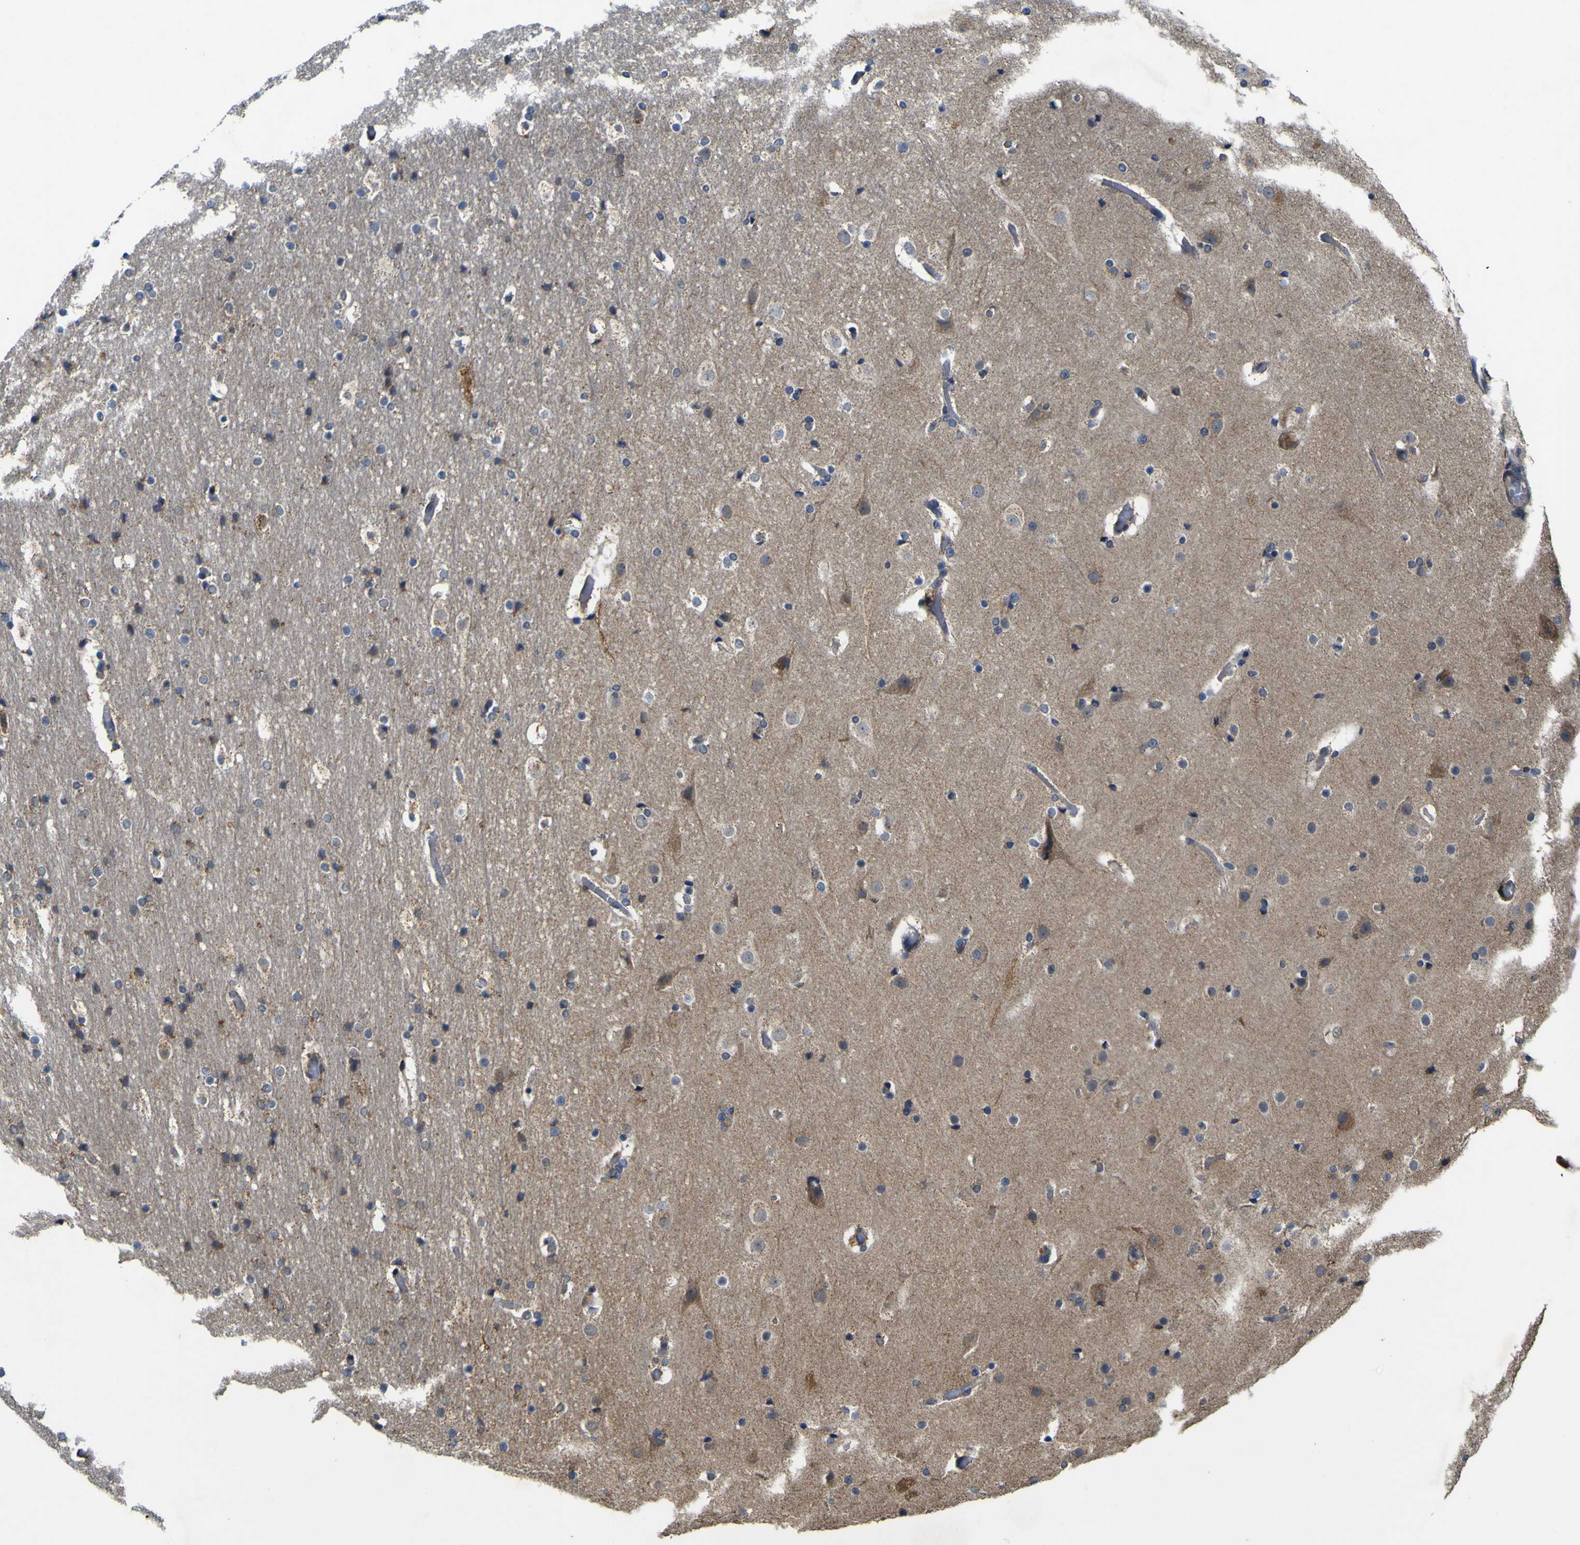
{"staining": {"intensity": "negative", "quantity": "none", "location": "none"}, "tissue": "cerebral cortex", "cell_type": "Endothelial cells", "image_type": "normal", "snomed": [{"axis": "morphology", "description": "Normal tissue, NOS"}, {"axis": "topography", "description": "Cerebral cortex"}], "caption": "Human cerebral cortex stained for a protein using IHC displays no positivity in endothelial cells.", "gene": "IRAK2", "patient": {"sex": "male", "age": 57}}